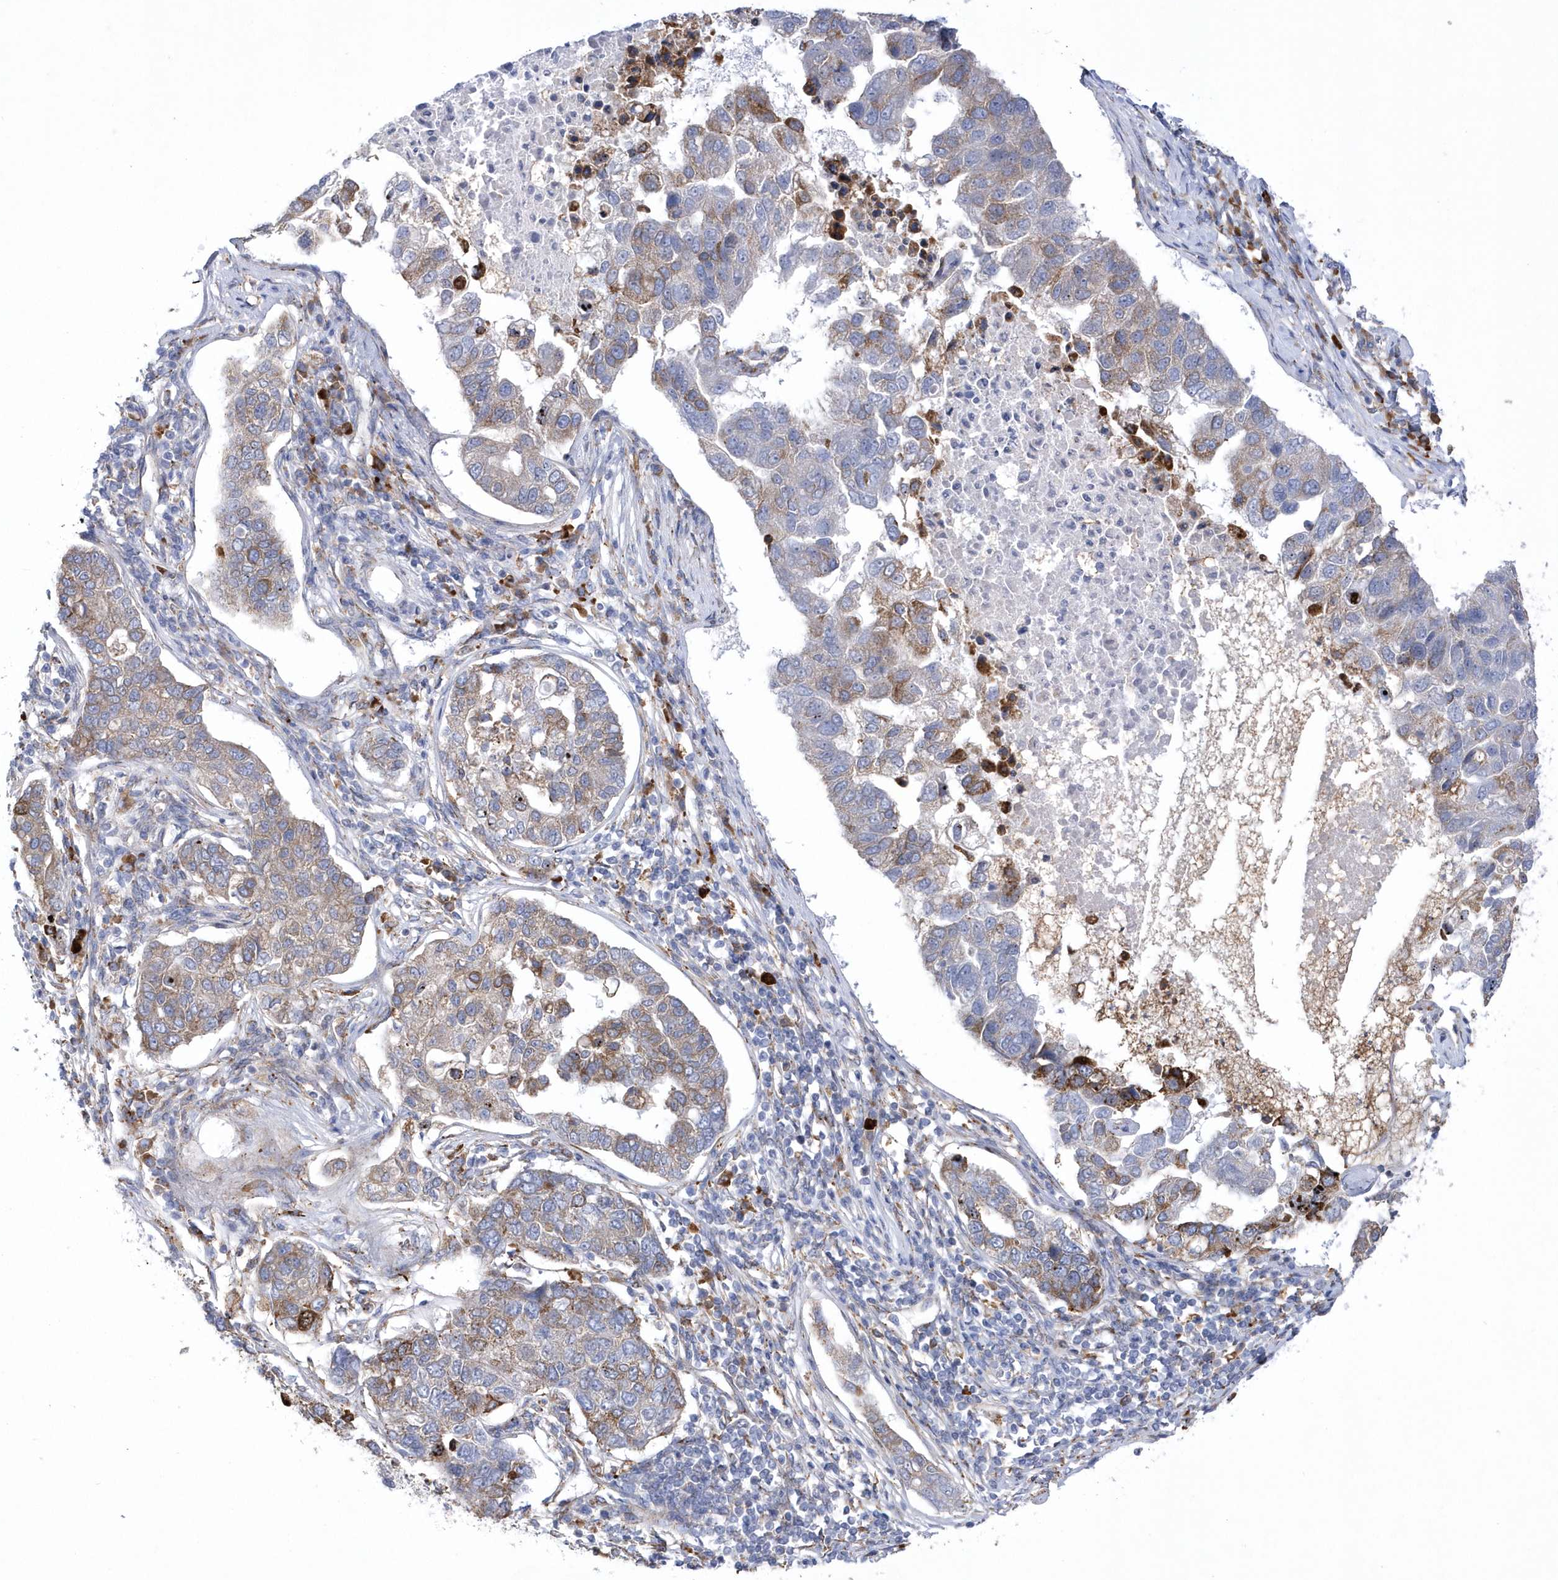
{"staining": {"intensity": "moderate", "quantity": "25%-75%", "location": "cytoplasmic/membranous"}, "tissue": "pancreatic cancer", "cell_type": "Tumor cells", "image_type": "cancer", "snomed": [{"axis": "morphology", "description": "Adenocarcinoma, NOS"}, {"axis": "topography", "description": "Pancreas"}], "caption": "Immunohistochemistry (IHC) image of human pancreatic adenocarcinoma stained for a protein (brown), which exhibits medium levels of moderate cytoplasmic/membranous staining in about 25%-75% of tumor cells.", "gene": "MED31", "patient": {"sex": "female", "age": 61}}